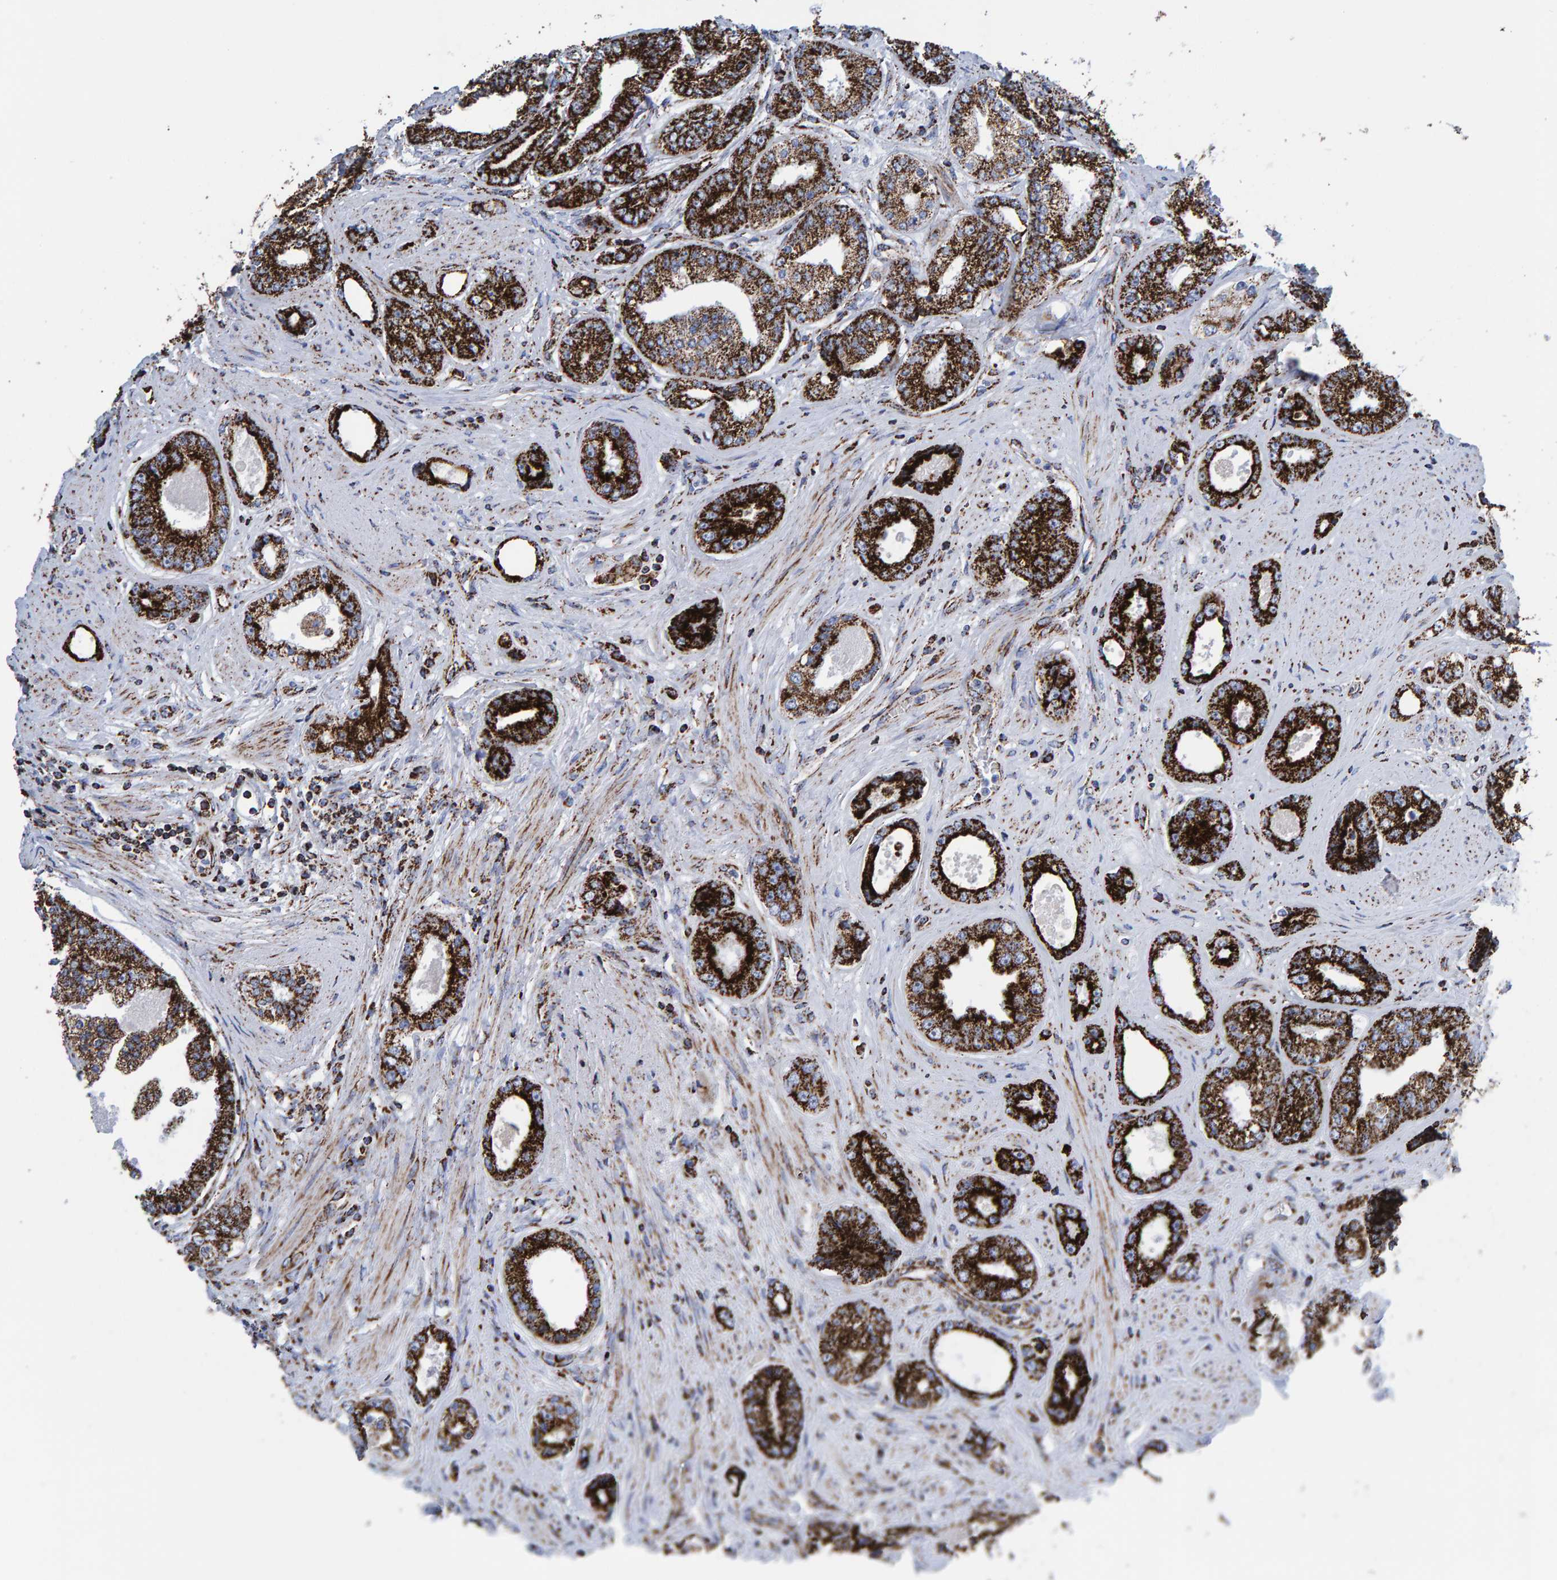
{"staining": {"intensity": "strong", "quantity": ">75%", "location": "cytoplasmic/membranous"}, "tissue": "prostate cancer", "cell_type": "Tumor cells", "image_type": "cancer", "snomed": [{"axis": "morphology", "description": "Adenocarcinoma, High grade"}, {"axis": "topography", "description": "Prostate"}], "caption": "Human prostate cancer (adenocarcinoma (high-grade)) stained with a protein marker displays strong staining in tumor cells.", "gene": "ENSG00000262660", "patient": {"sex": "male", "age": 61}}